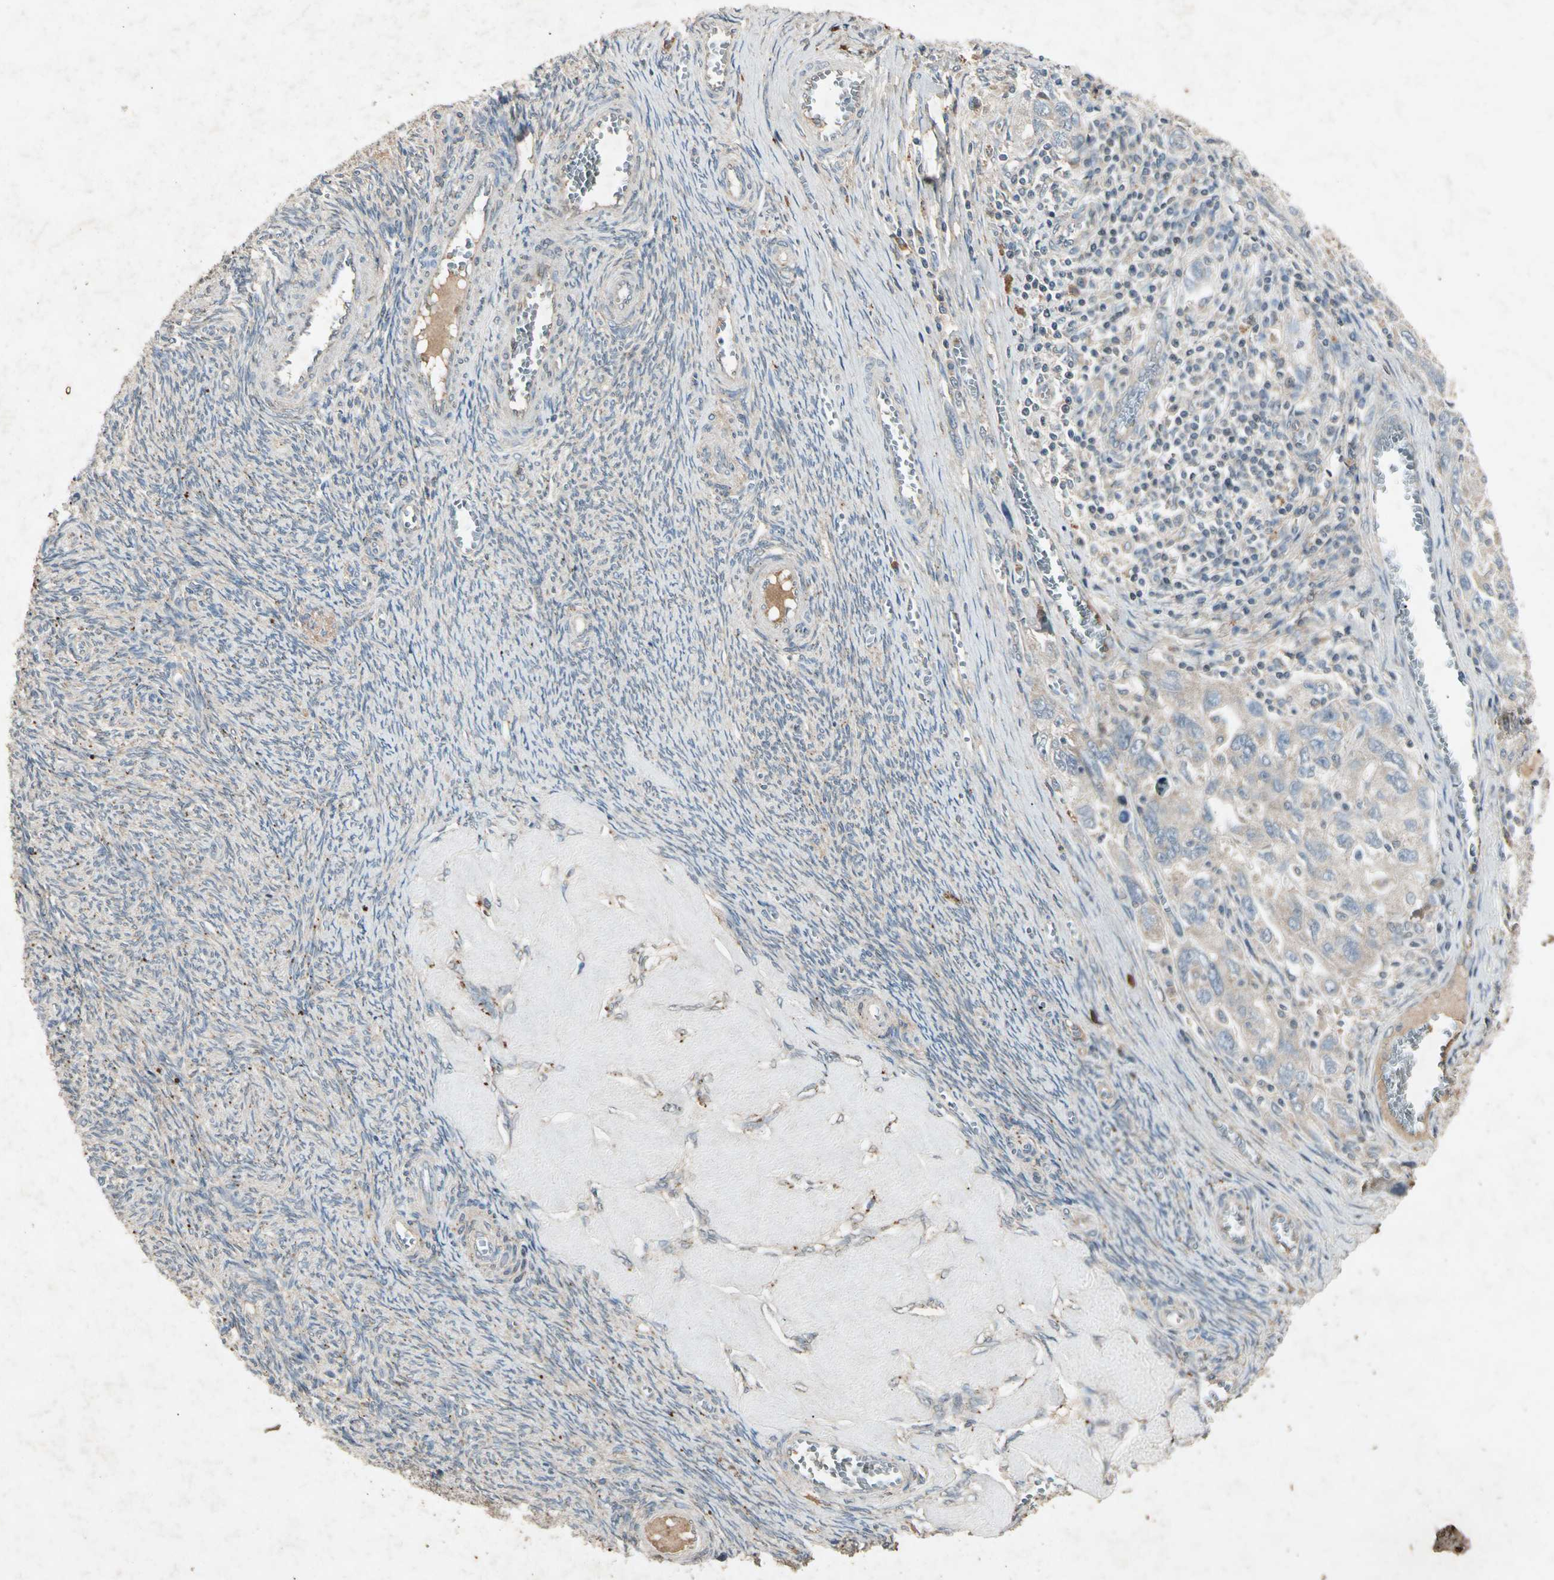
{"staining": {"intensity": "weak", "quantity": "25%-75%", "location": "cytoplasmic/membranous"}, "tissue": "ovarian cancer", "cell_type": "Tumor cells", "image_type": "cancer", "snomed": [{"axis": "morphology", "description": "Carcinoma, NOS"}, {"axis": "morphology", "description": "Cystadenocarcinoma, serous, NOS"}, {"axis": "topography", "description": "Ovary"}], "caption": "A brown stain labels weak cytoplasmic/membranous staining of a protein in serous cystadenocarcinoma (ovarian) tumor cells.", "gene": "GPLD1", "patient": {"sex": "female", "age": 69}}